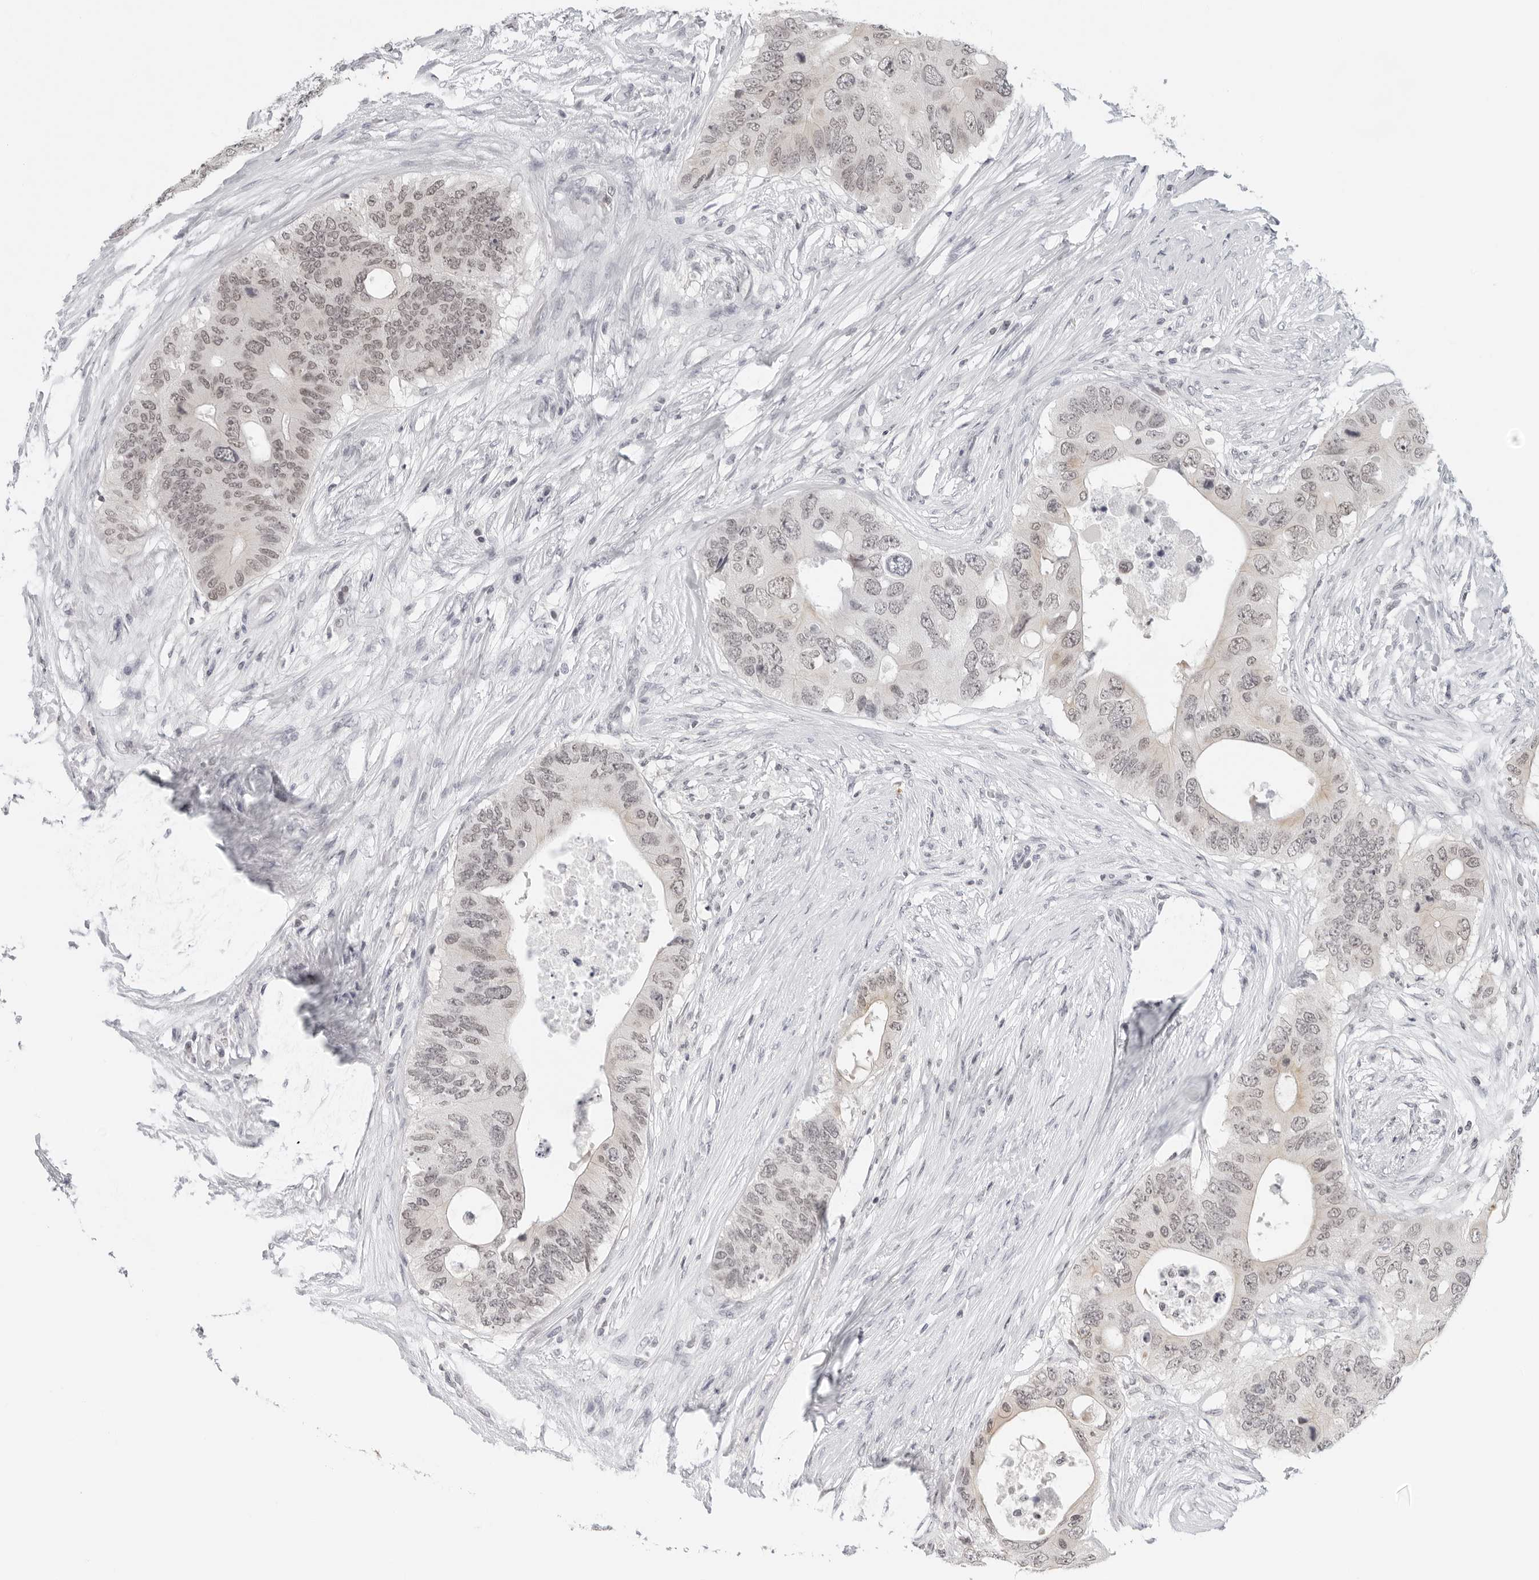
{"staining": {"intensity": "weak", "quantity": ">75%", "location": "nuclear"}, "tissue": "colorectal cancer", "cell_type": "Tumor cells", "image_type": "cancer", "snomed": [{"axis": "morphology", "description": "Adenocarcinoma, NOS"}, {"axis": "topography", "description": "Colon"}], "caption": "Colorectal adenocarcinoma was stained to show a protein in brown. There is low levels of weak nuclear positivity in approximately >75% of tumor cells. (DAB (3,3'-diaminobenzidine) IHC with brightfield microscopy, high magnification).", "gene": "FLG2", "patient": {"sex": "male", "age": 71}}